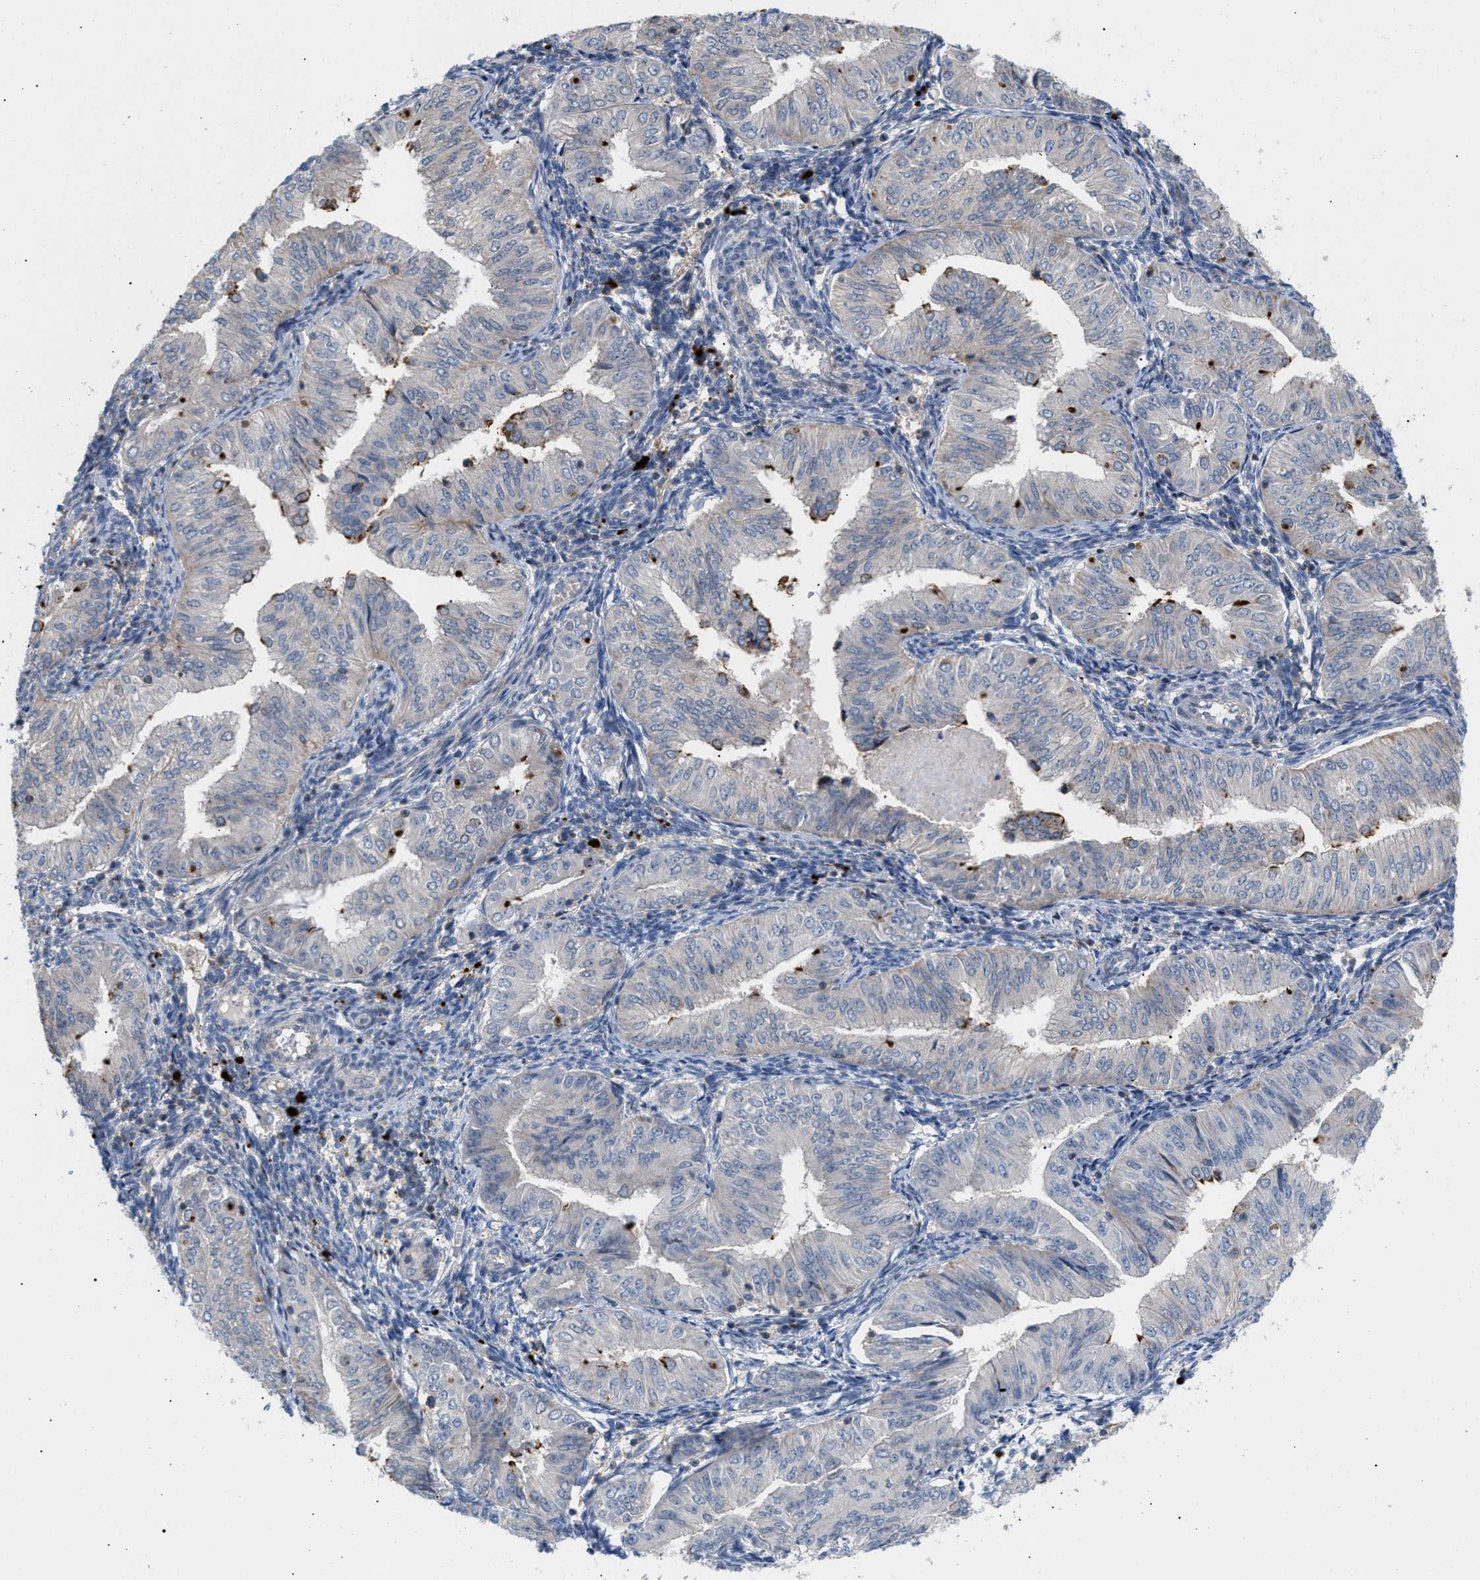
{"staining": {"intensity": "moderate", "quantity": "<25%", "location": "cytoplasmic/membranous"}, "tissue": "endometrial cancer", "cell_type": "Tumor cells", "image_type": "cancer", "snomed": [{"axis": "morphology", "description": "Normal tissue, NOS"}, {"axis": "morphology", "description": "Adenocarcinoma, NOS"}, {"axis": "topography", "description": "Endometrium"}], "caption": "A photomicrograph of adenocarcinoma (endometrial) stained for a protein reveals moderate cytoplasmic/membranous brown staining in tumor cells.", "gene": "MBTD1", "patient": {"sex": "female", "age": 53}}